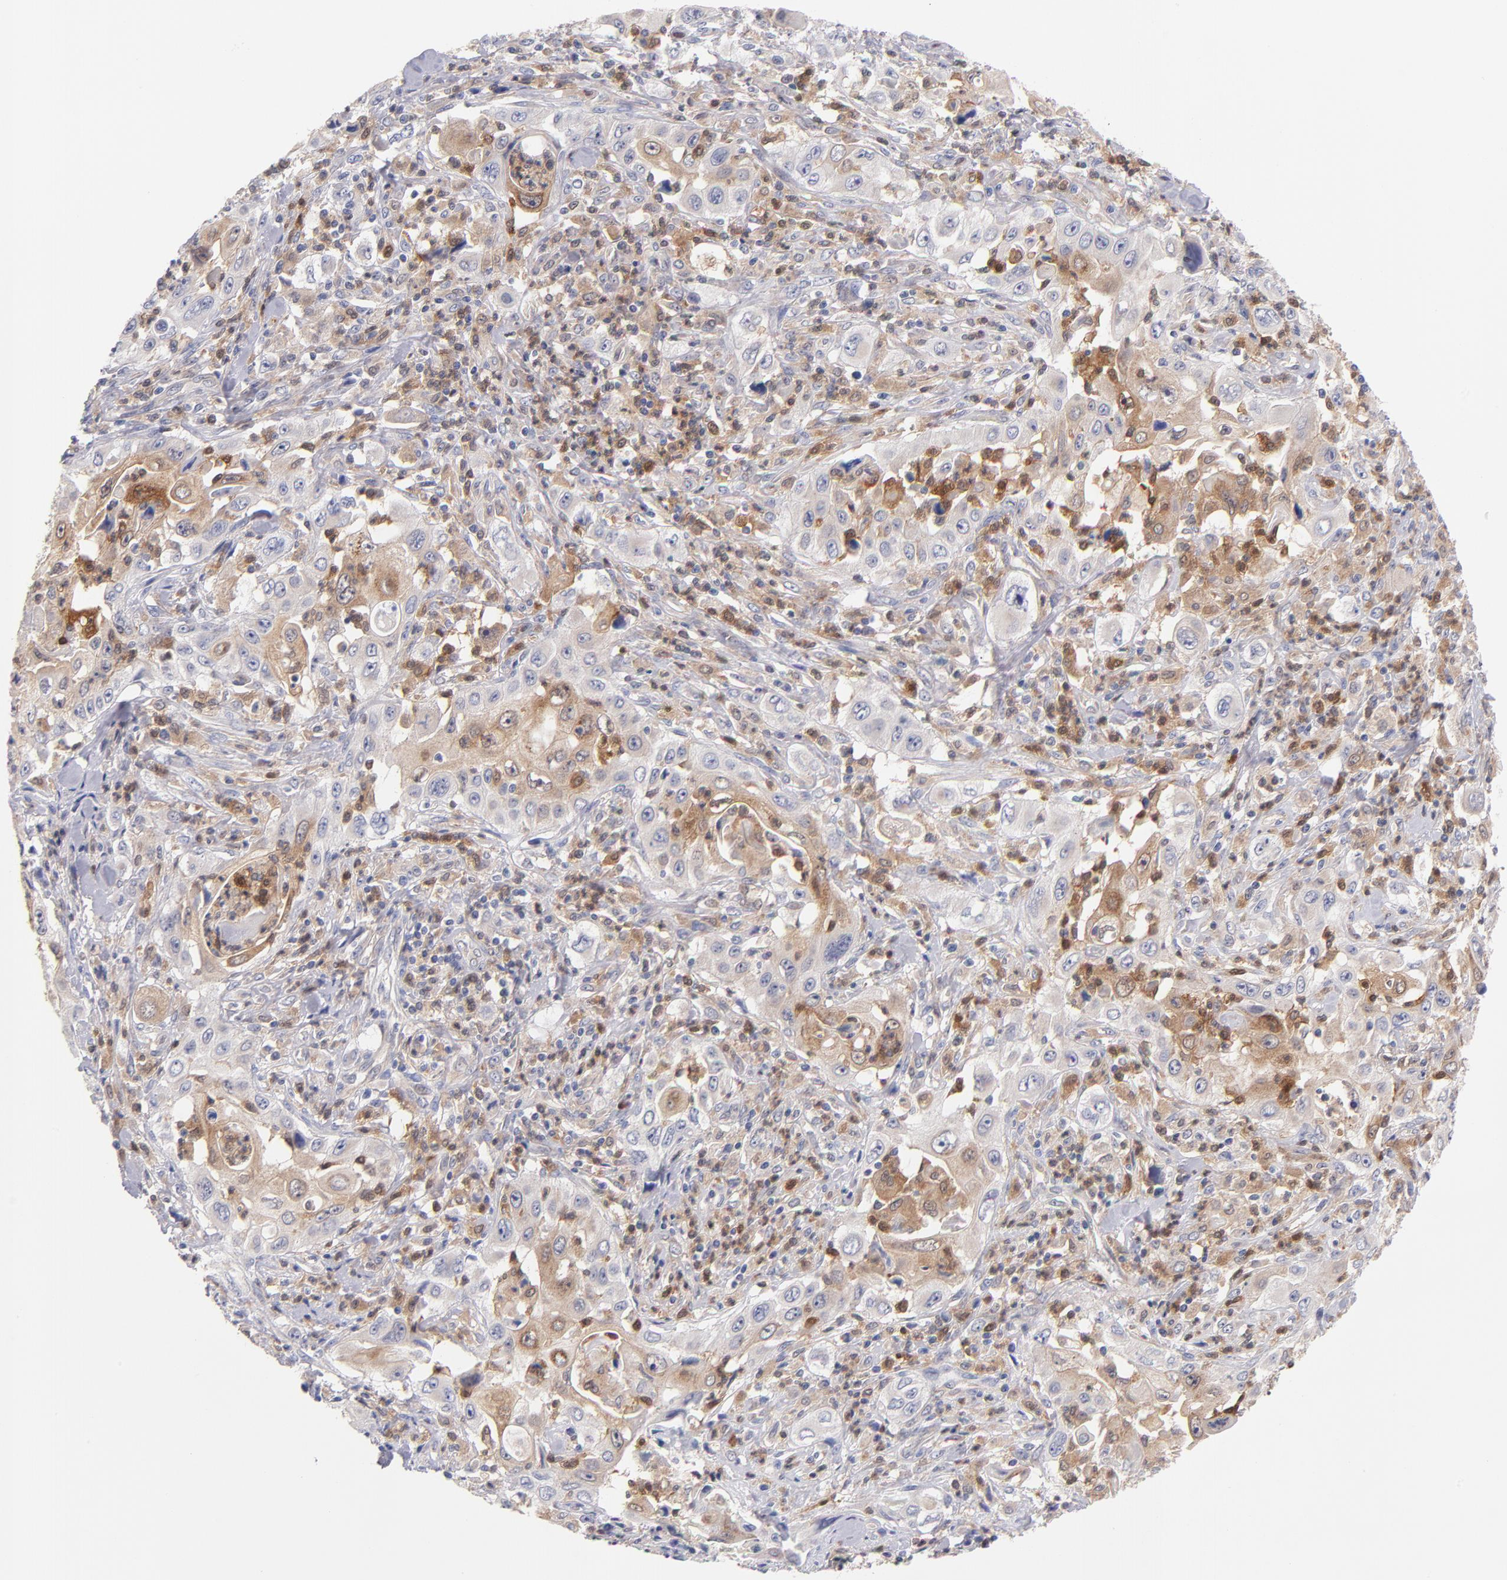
{"staining": {"intensity": "weak", "quantity": "25%-75%", "location": "cytoplasmic/membranous"}, "tissue": "pancreatic cancer", "cell_type": "Tumor cells", "image_type": "cancer", "snomed": [{"axis": "morphology", "description": "Adenocarcinoma, NOS"}, {"axis": "topography", "description": "Pancreas"}], "caption": "Approximately 25%-75% of tumor cells in pancreatic cancer (adenocarcinoma) exhibit weak cytoplasmic/membranous protein positivity as visualized by brown immunohistochemical staining.", "gene": "BID", "patient": {"sex": "male", "age": 70}}